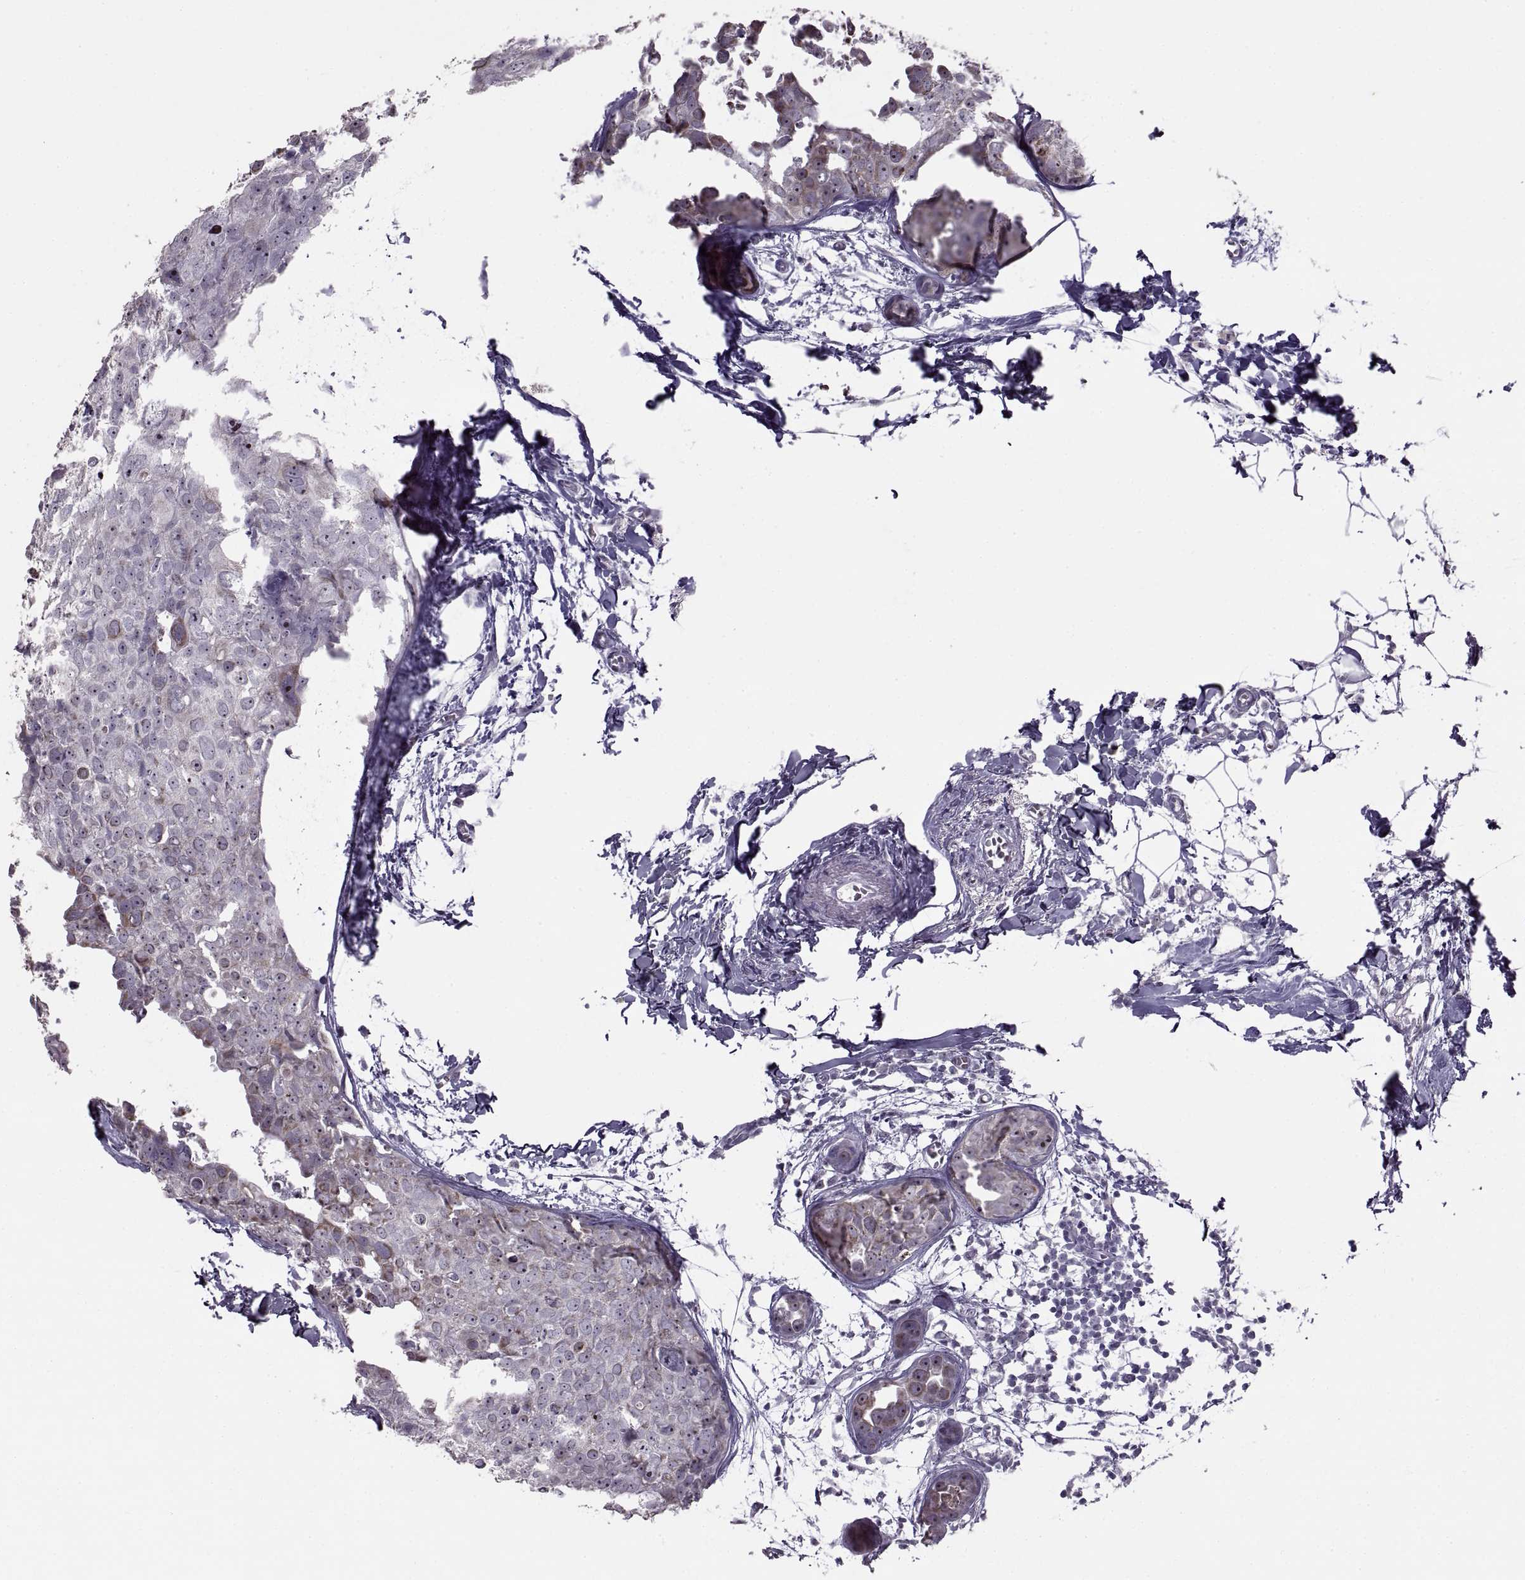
{"staining": {"intensity": "moderate", "quantity": "<25%", "location": "cytoplasmic/membranous"}, "tissue": "breast cancer", "cell_type": "Tumor cells", "image_type": "cancer", "snomed": [{"axis": "morphology", "description": "Duct carcinoma"}, {"axis": "topography", "description": "Breast"}], "caption": "DAB immunohistochemical staining of human breast intraductal carcinoma exhibits moderate cytoplasmic/membranous protein expression in approximately <25% of tumor cells.", "gene": "ASIC2", "patient": {"sex": "female", "age": 38}}